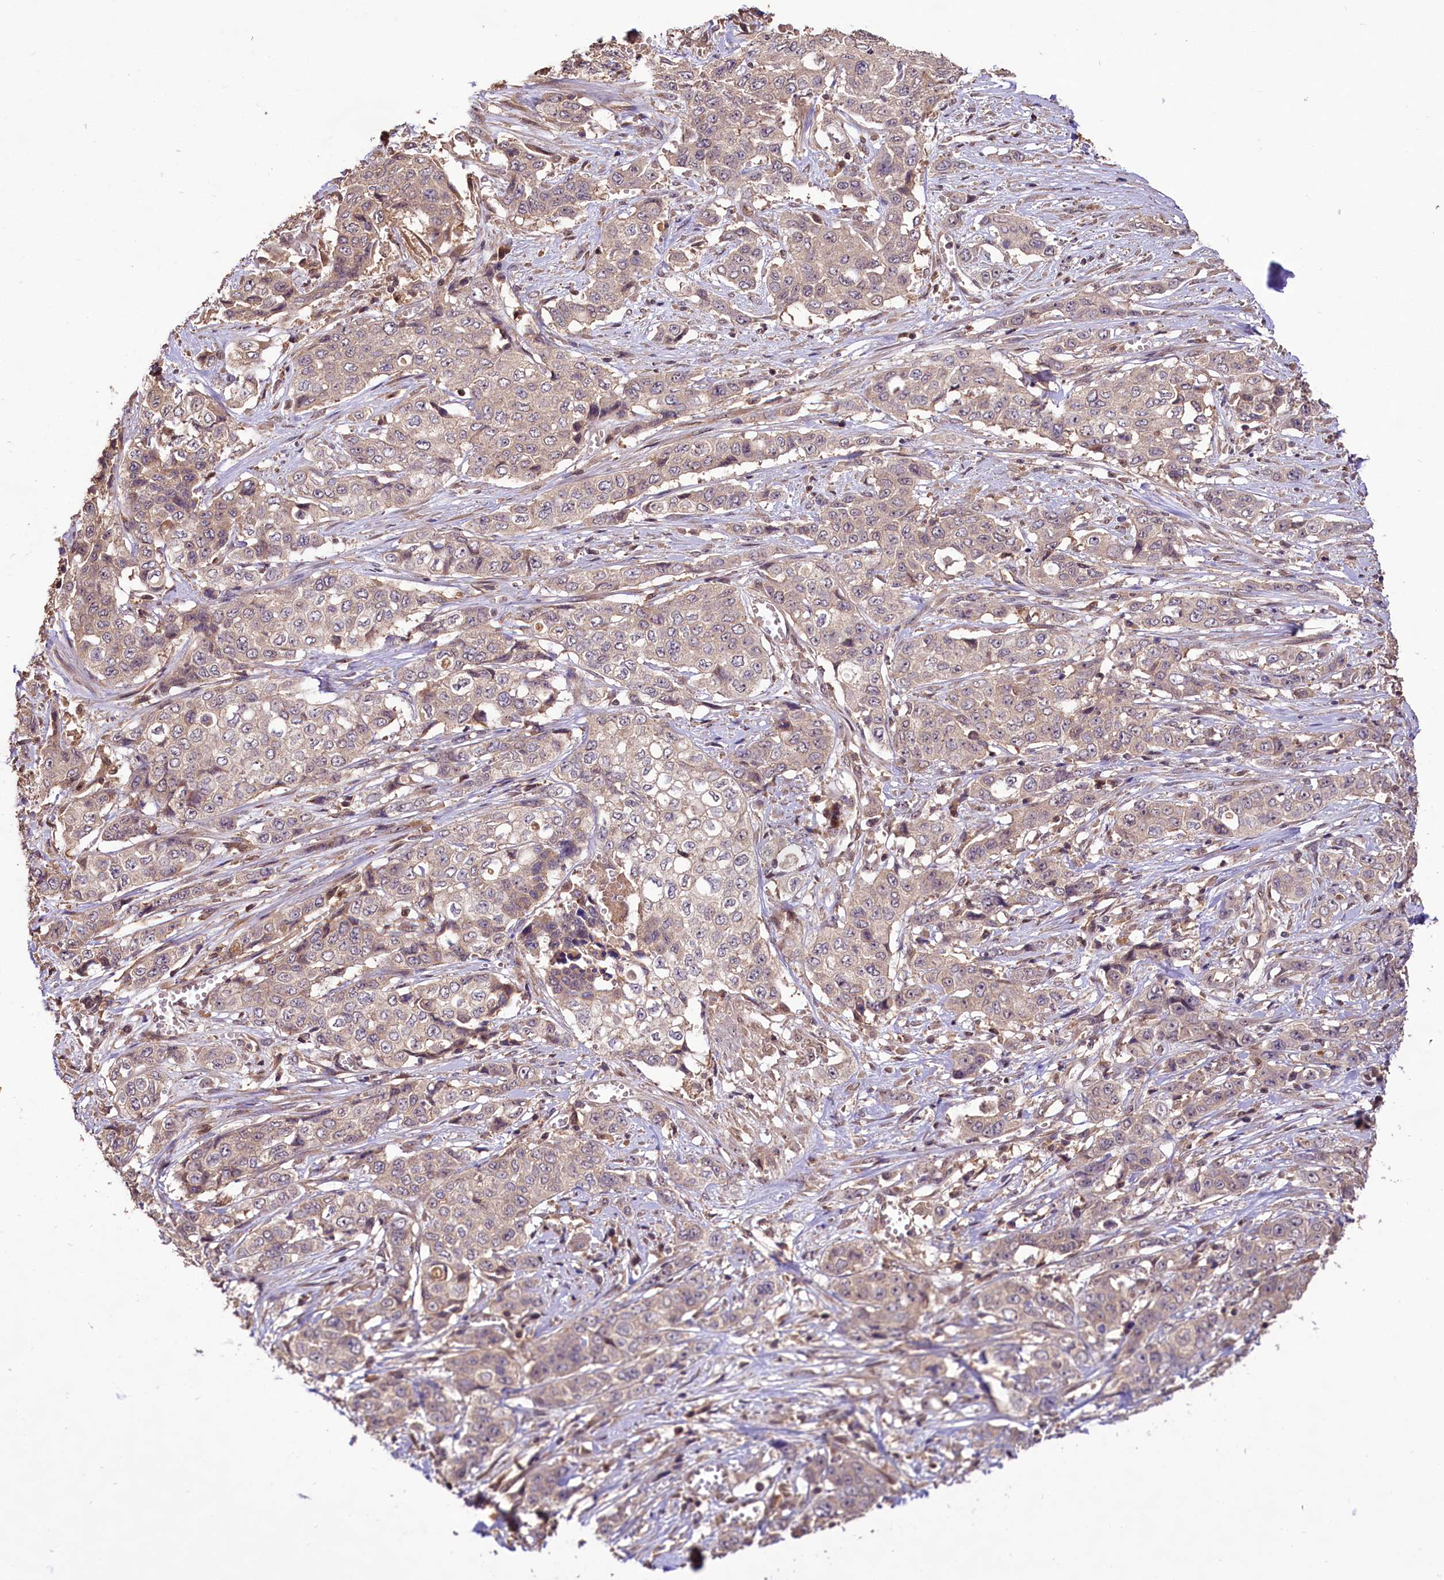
{"staining": {"intensity": "weak", "quantity": "<25%", "location": "cytoplasmic/membranous"}, "tissue": "stomach cancer", "cell_type": "Tumor cells", "image_type": "cancer", "snomed": [{"axis": "morphology", "description": "Adenocarcinoma, NOS"}, {"axis": "topography", "description": "Stomach, upper"}], "caption": "An image of human stomach cancer is negative for staining in tumor cells.", "gene": "RRP8", "patient": {"sex": "male", "age": 62}}